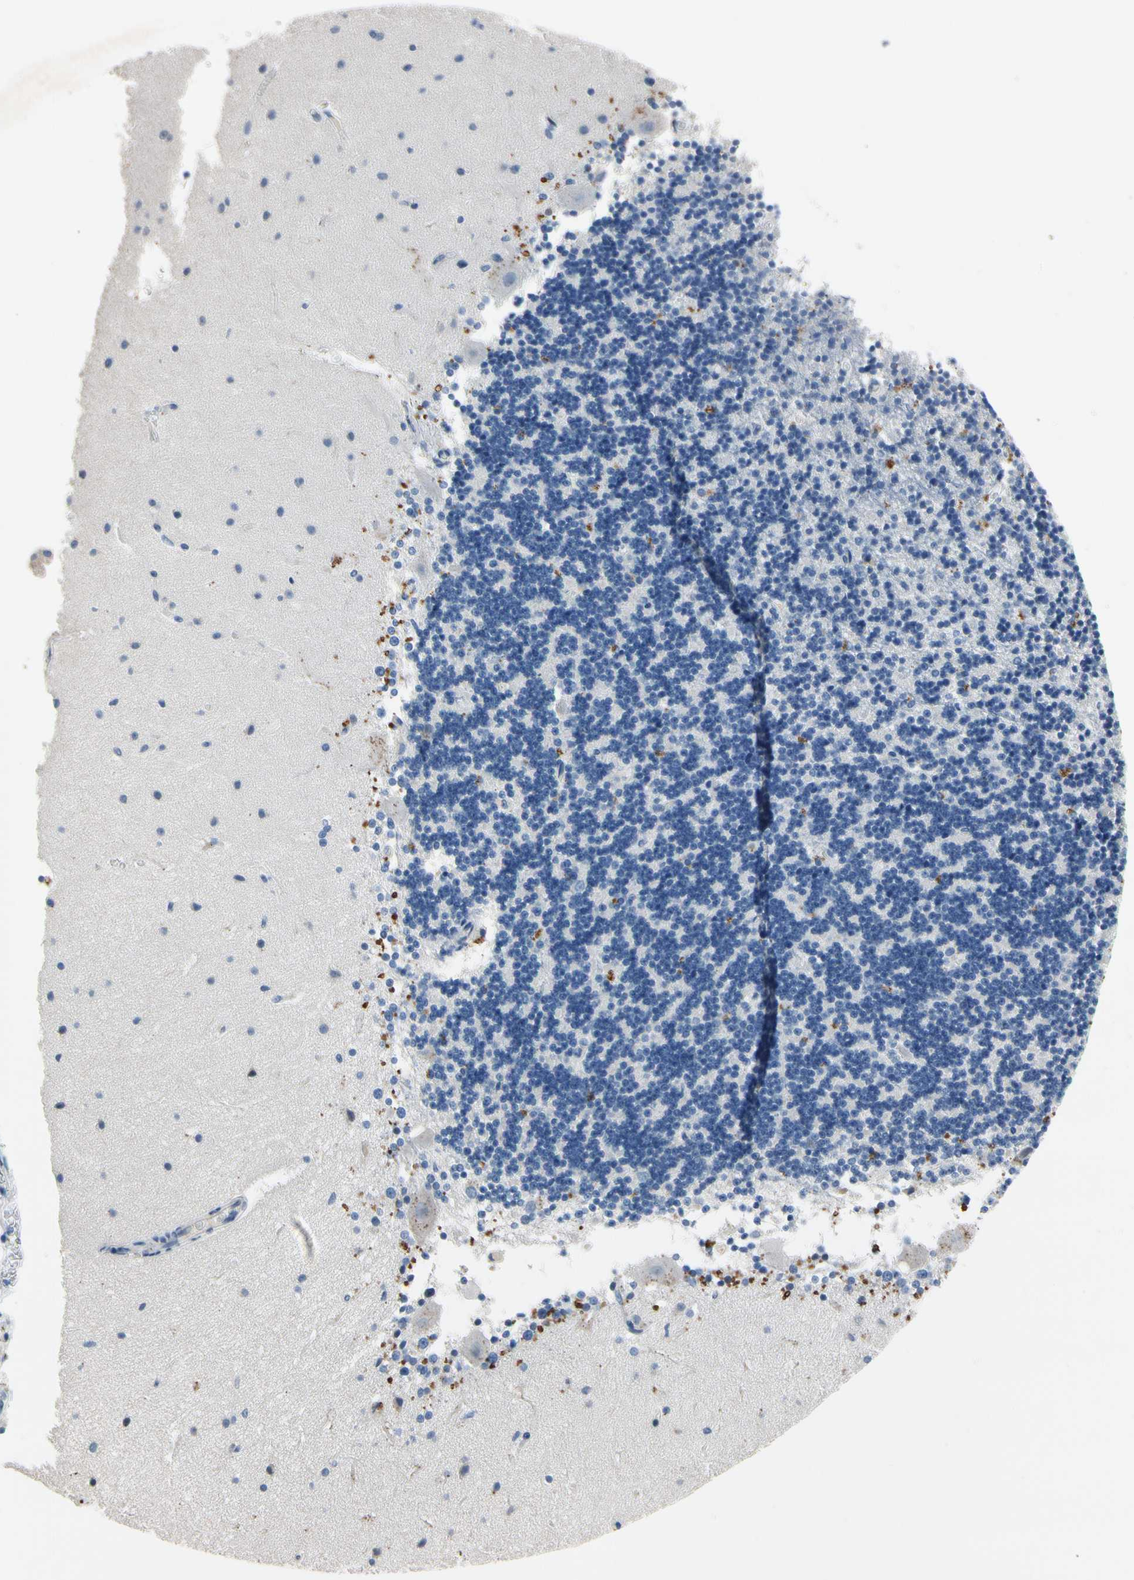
{"staining": {"intensity": "negative", "quantity": "none", "location": "none"}, "tissue": "cerebellum", "cell_type": "Cells in granular layer", "image_type": "normal", "snomed": [{"axis": "morphology", "description": "Normal tissue, NOS"}, {"axis": "topography", "description": "Cerebellum"}], "caption": "There is no significant expression in cells in granular layer of cerebellum. (IHC, brightfield microscopy, high magnification).", "gene": "CPA3", "patient": {"sex": "female", "age": 54}}